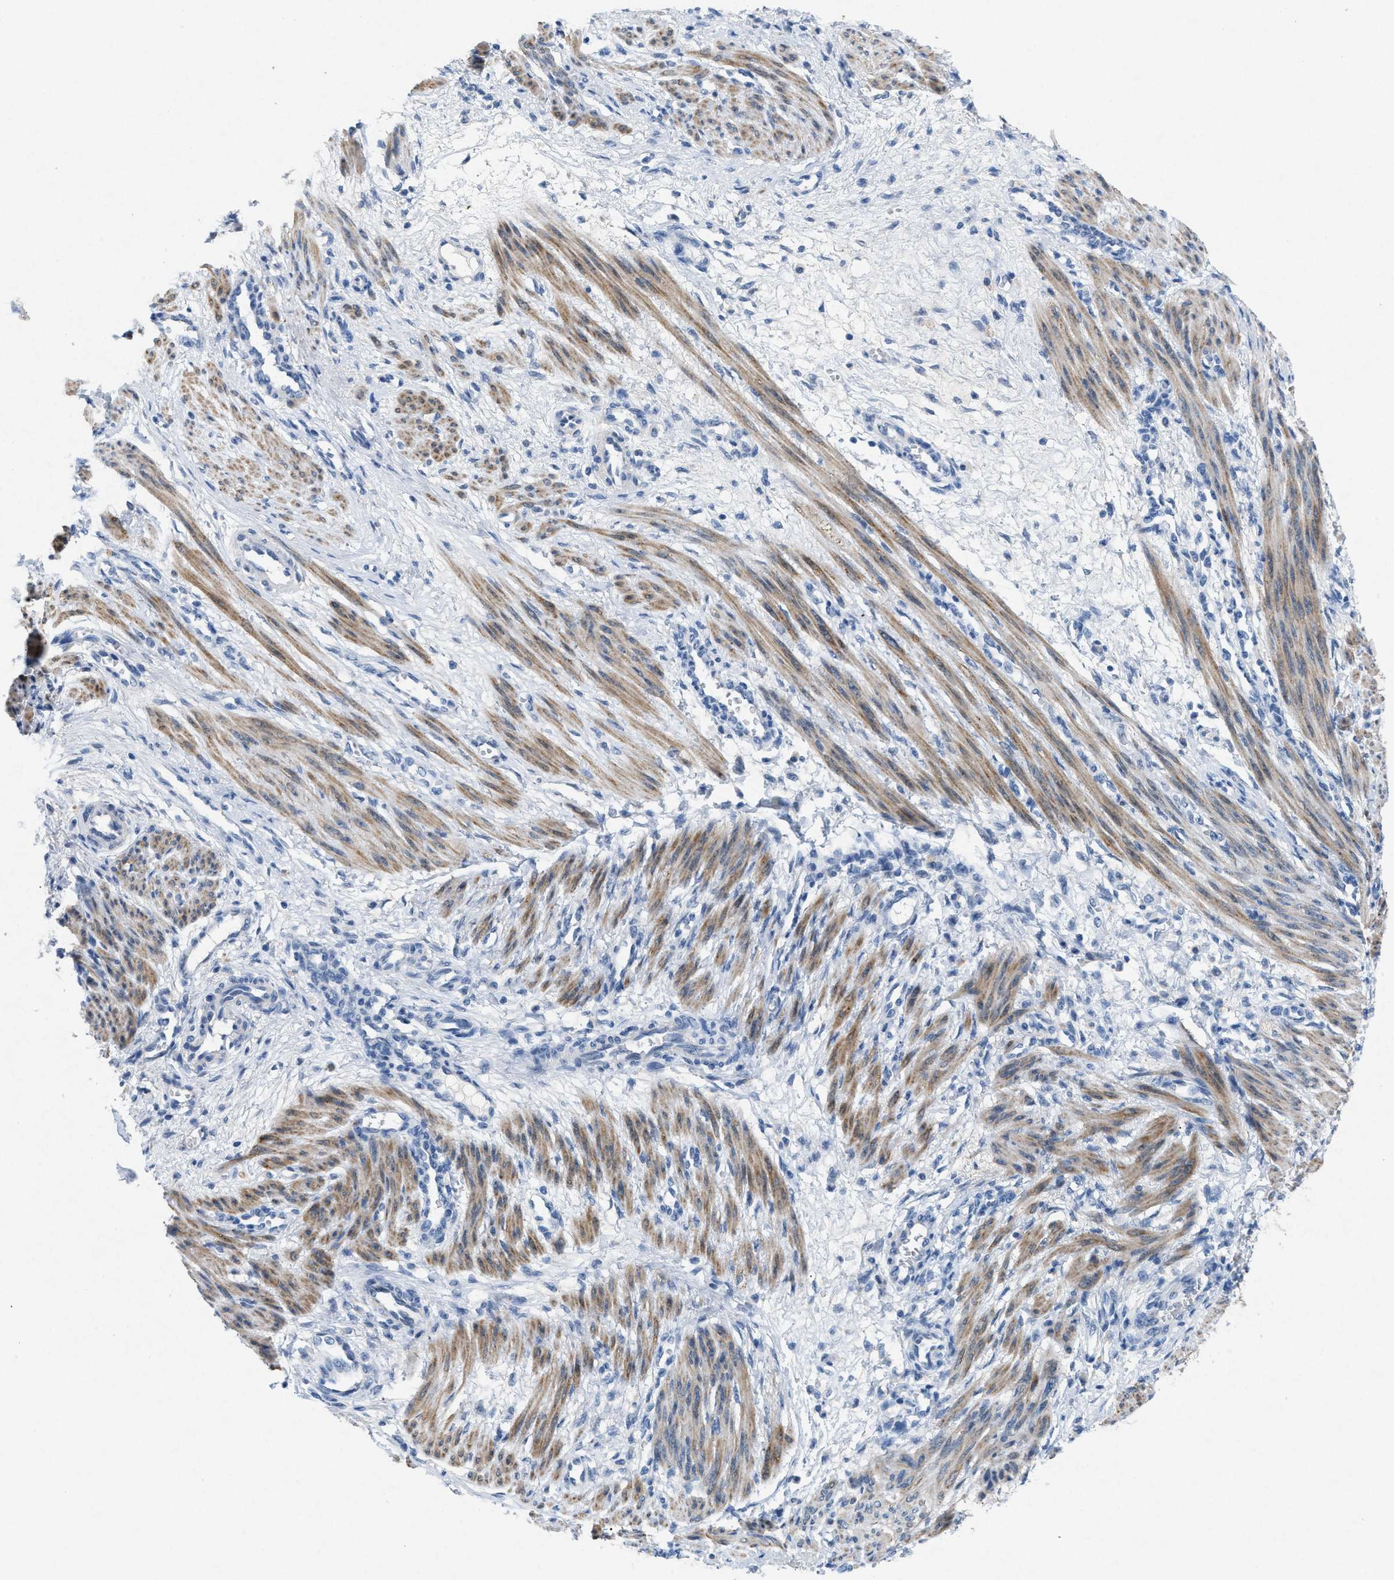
{"staining": {"intensity": "moderate", "quantity": "25%-75%", "location": "cytoplasmic/membranous"}, "tissue": "smooth muscle", "cell_type": "Smooth muscle cells", "image_type": "normal", "snomed": [{"axis": "morphology", "description": "Normal tissue, NOS"}, {"axis": "topography", "description": "Endometrium"}], "caption": "Brown immunohistochemical staining in normal human smooth muscle demonstrates moderate cytoplasmic/membranous expression in about 25%-75% of smooth muscle cells.", "gene": "TASOR", "patient": {"sex": "female", "age": 33}}